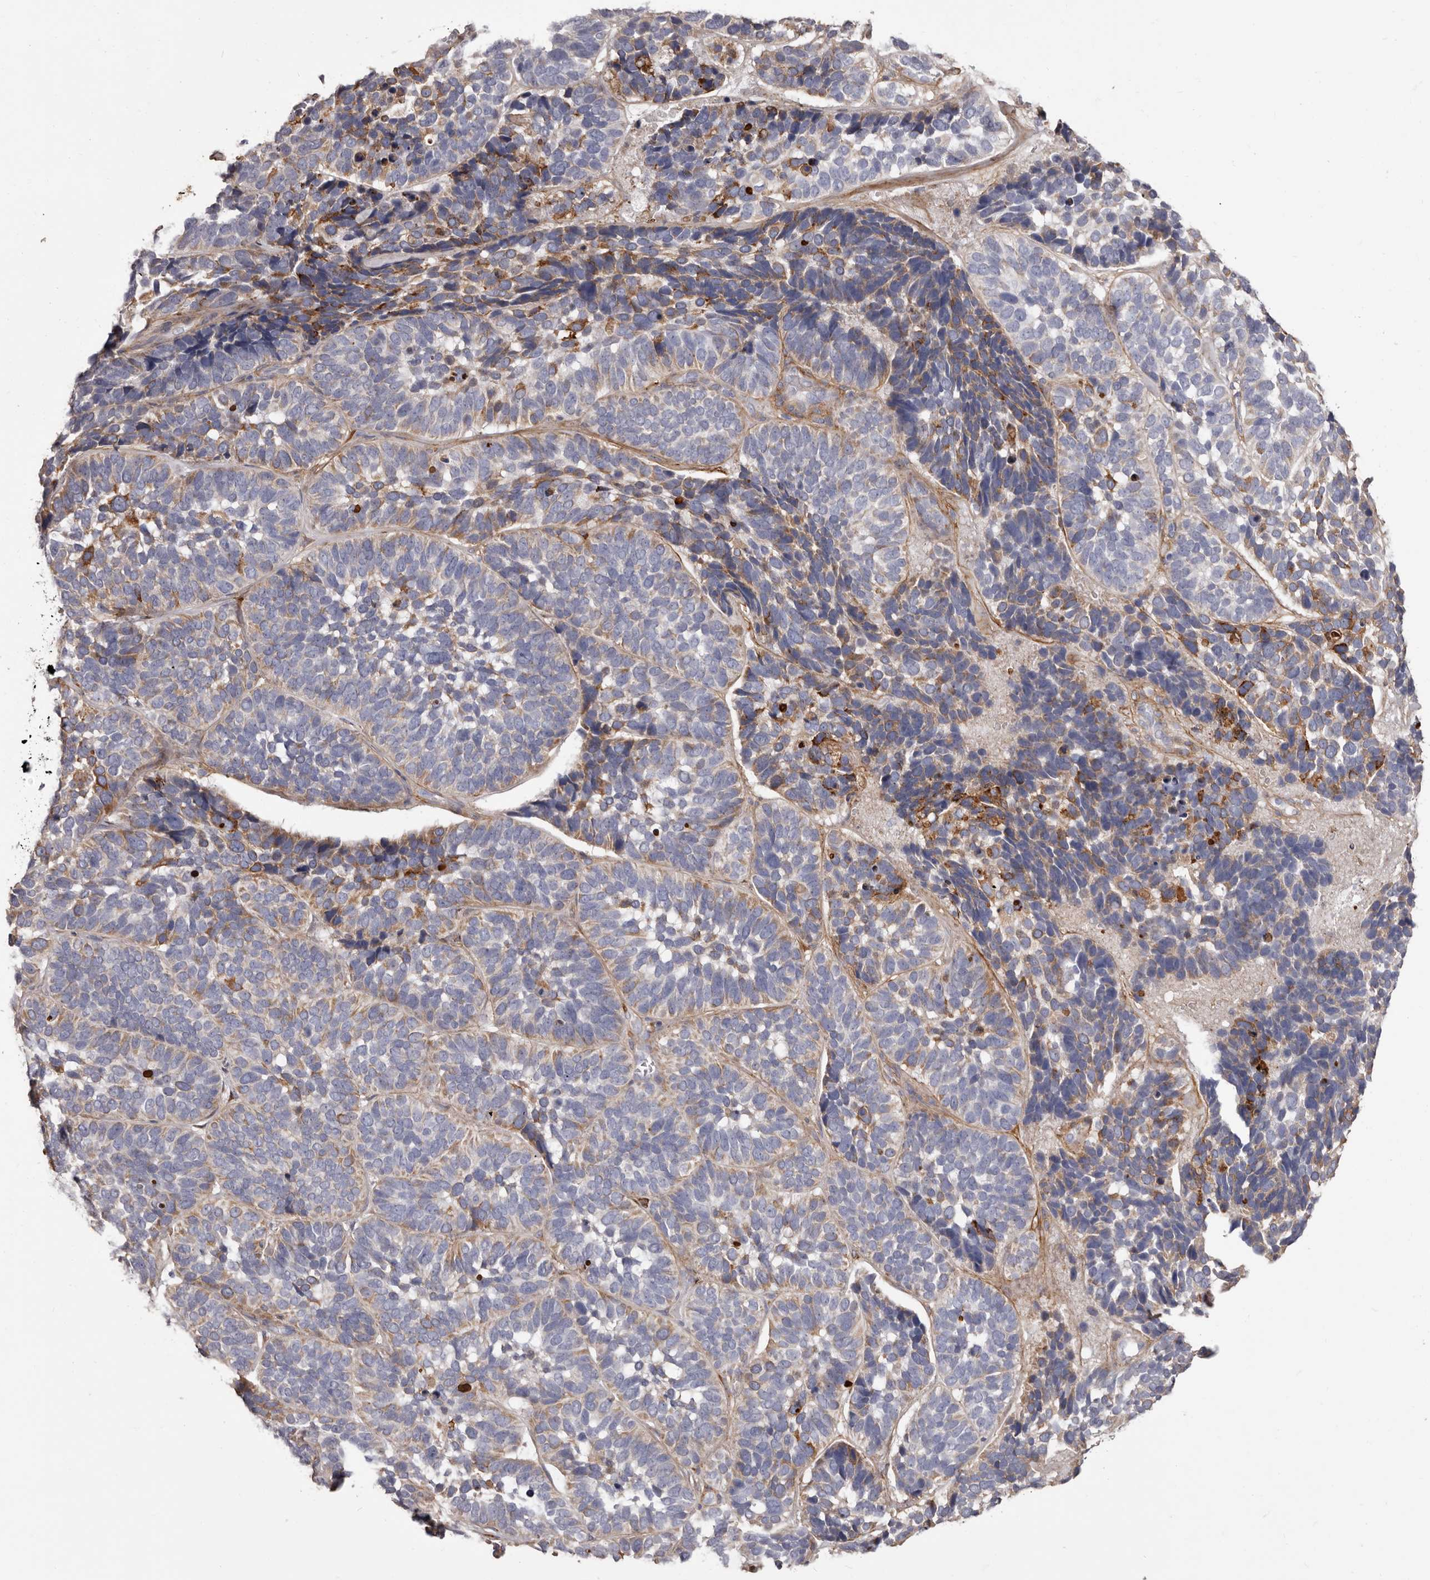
{"staining": {"intensity": "moderate", "quantity": "<25%", "location": "cytoplasmic/membranous"}, "tissue": "skin cancer", "cell_type": "Tumor cells", "image_type": "cancer", "snomed": [{"axis": "morphology", "description": "Basal cell carcinoma"}, {"axis": "topography", "description": "Skin"}], "caption": "Protein expression analysis of skin cancer (basal cell carcinoma) demonstrates moderate cytoplasmic/membranous expression in about <25% of tumor cells.", "gene": "COL6A1", "patient": {"sex": "male", "age": 62}}